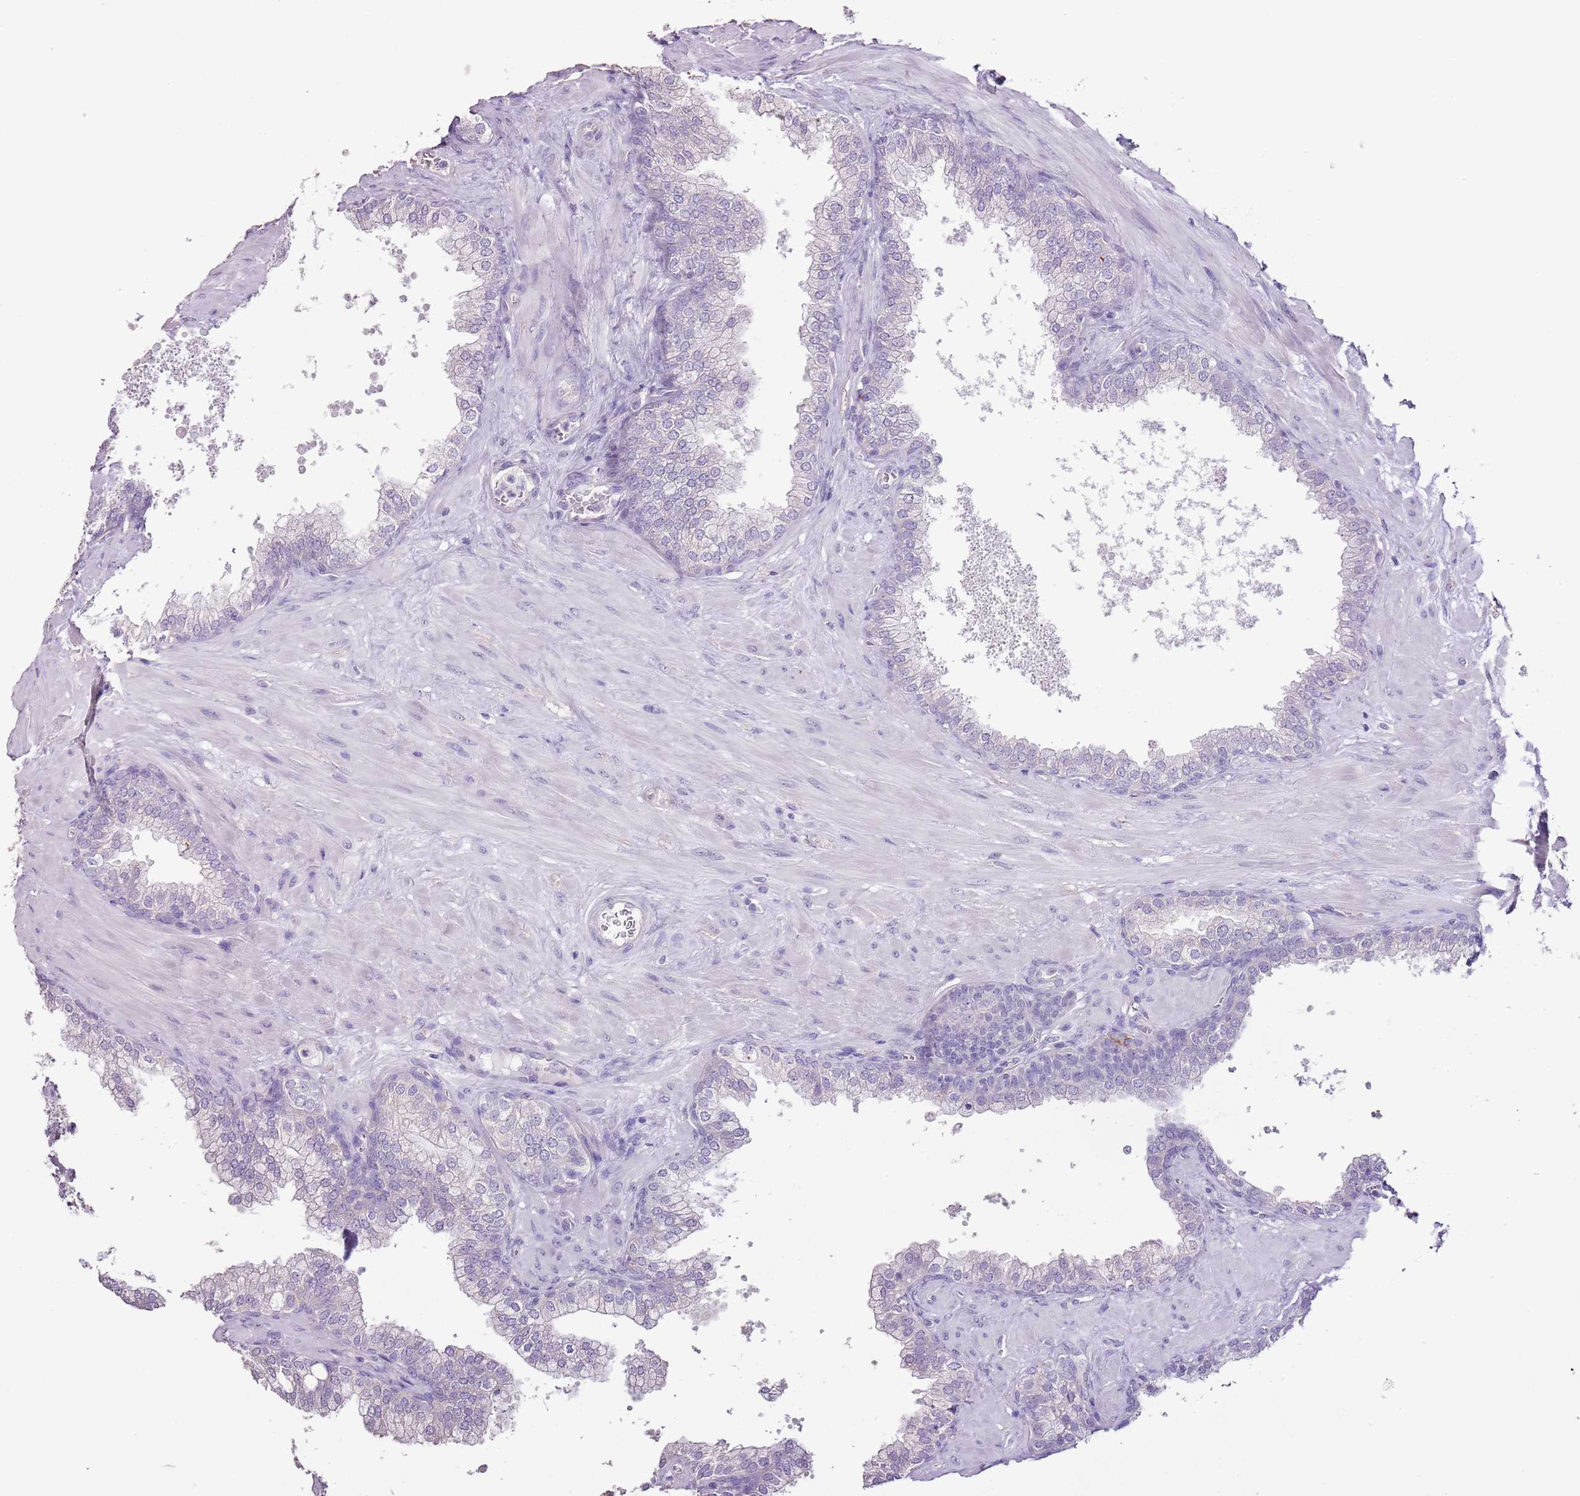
{"staining": {"intensity": "negative", "quantity": "none", "location": "none"}, "tissue": "prostate", "cell_type": "Glandular cells", "image_type": "normal", "snomed": [{"axis": "morphology", "description": "Normal tissue, NOS"}, {"axis": "topography", "description": "Prostate"}], "caption": "The histopathology image reveals no staining of glandular cells in normal prostate.", "gene": "BLOC1S2", "patient": {"sex": "male", "age": 60}}